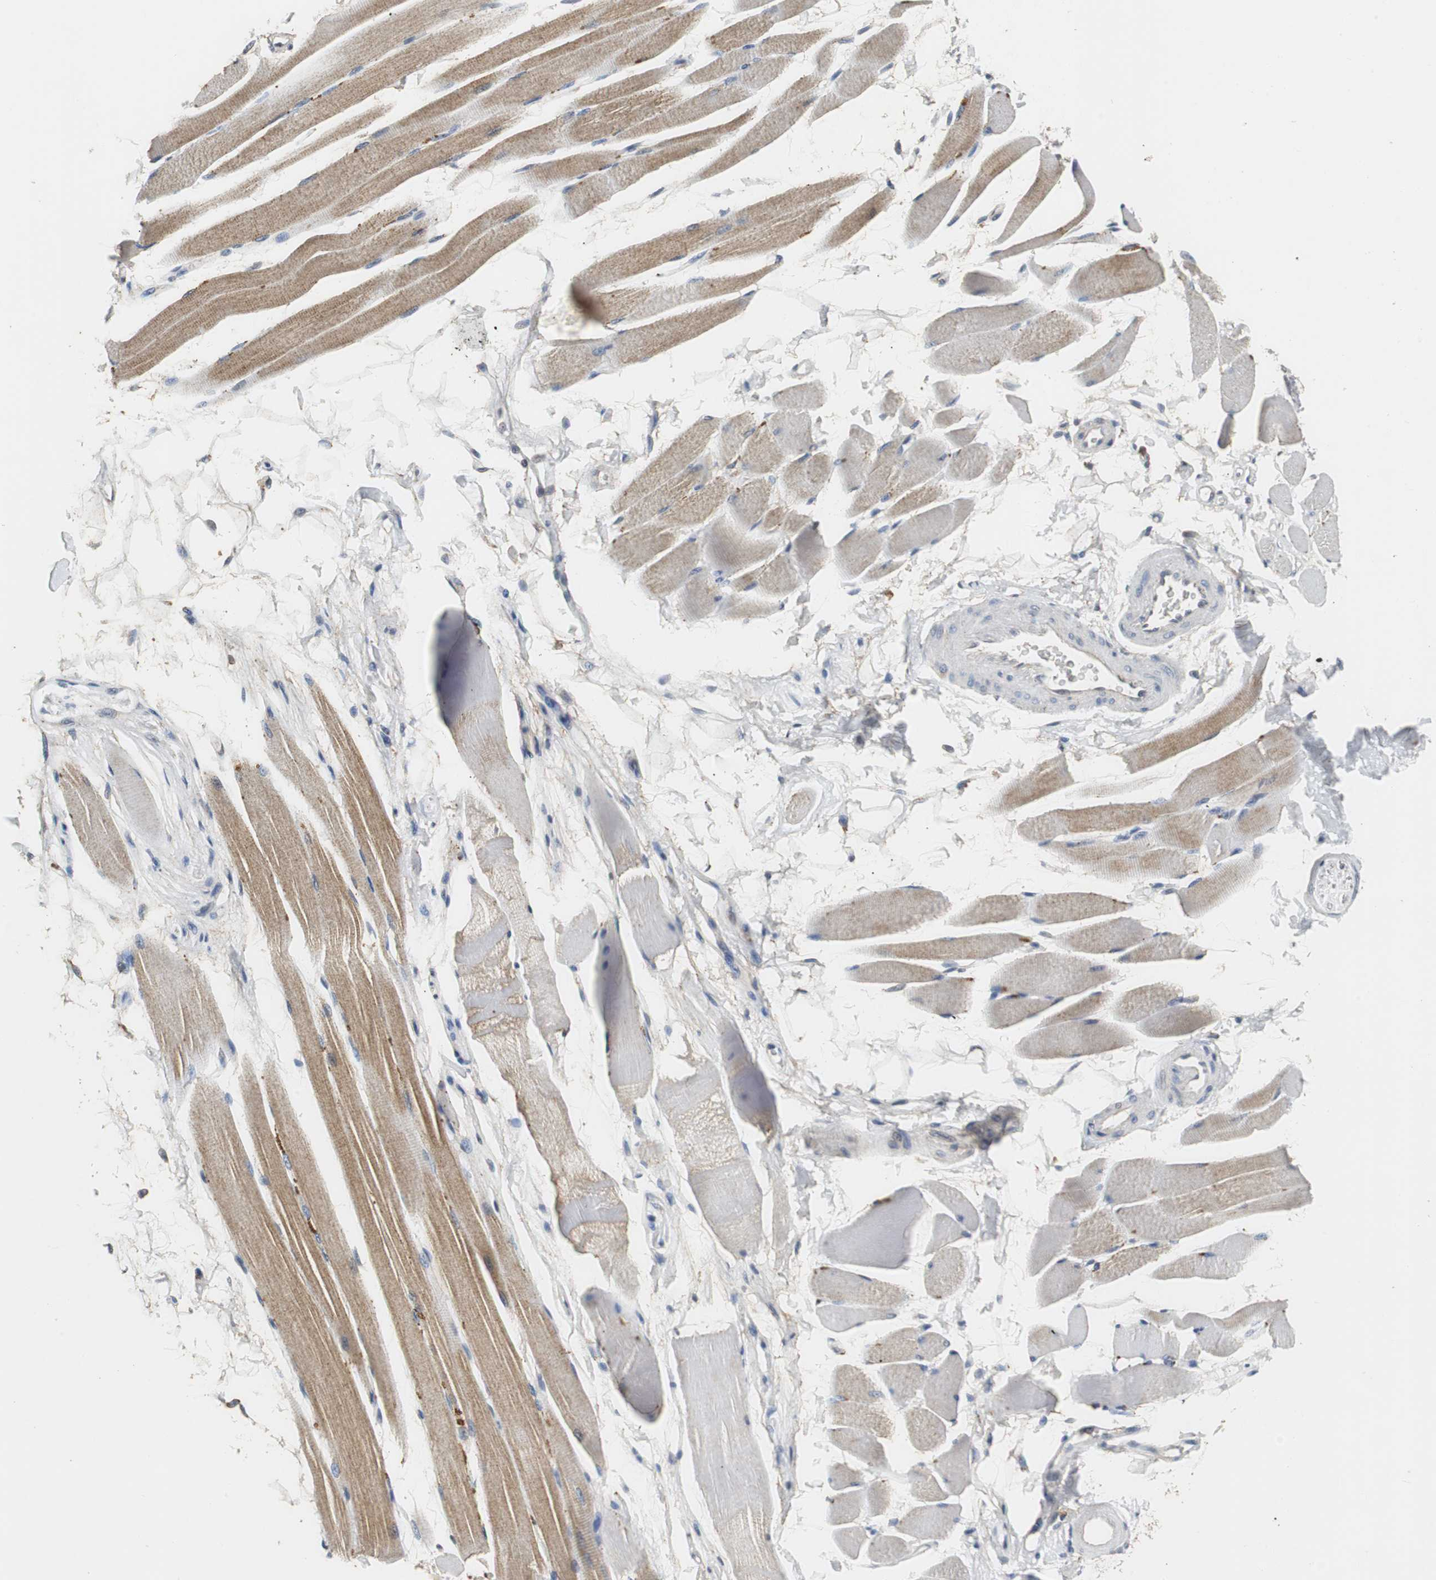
{"staining": {"intensity": "weak", "quantity": "25%-75%", "location": "cytoplasmic/membranous"}, "tissue": "skeletal muscle", "cell_type": "Myocytes", "image_type": "normal", "snomed": [{"axis": "morphology", "description": "Normal tissue, NOS"}, {"axis": "topography", "description": "Skeletal muscle"}, {"axis": "topography", "description": "Peripheral nerve tissue"}], "caption": "This image exhibits immunohistochemistry staining of normal human skeletal muscle, with low weak cytoplasmic/membranous expression in approximately 25%-75% of myocytes.", "gene": "VBP1", "patient": {"sex": "female", "age": 84}}